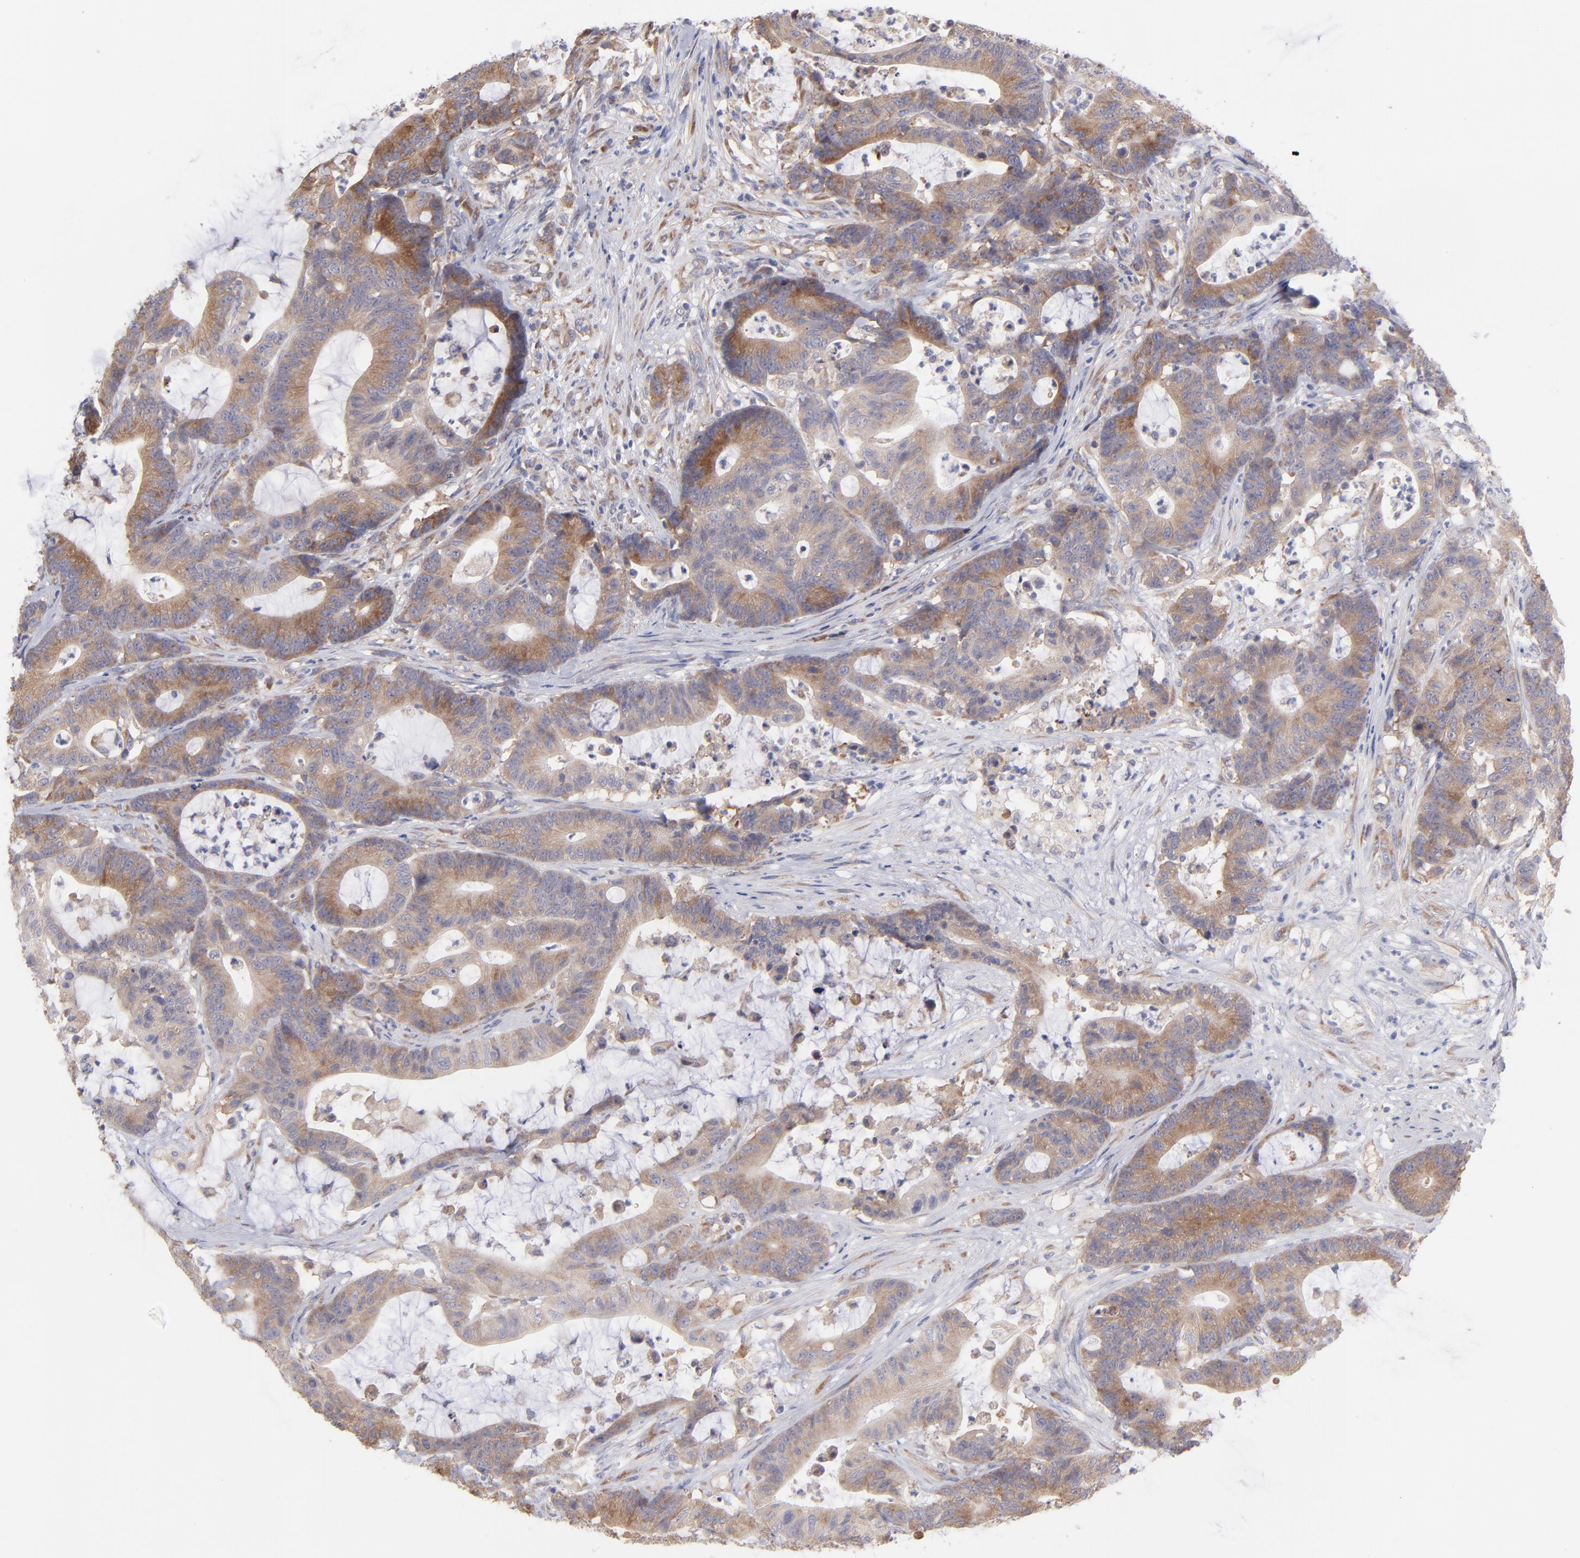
{"staining": {"intensity": "moderate", "quantity": ">75%", "location": "cytoplasmic/membranous"}, "tissue": "colorectal cancer", "cell_type": "Tumor cells", "image_type": "cancer", "snomed": [{"axis": "morphology", "description": "Adenocarcinoma, NOS"}, {"axis": "topography", "description": "Colon"}], "caption": "Immunohistochemical staining of human colorectal cancer reveals moderate cytoplasmic/membranous protein positivity in approximately >75% of tumor cells. (Brightfield microscopy of DAB IHC at high magnification).", "gene": "RPLP0", "patient": {"sex": "female", "age": 84}}